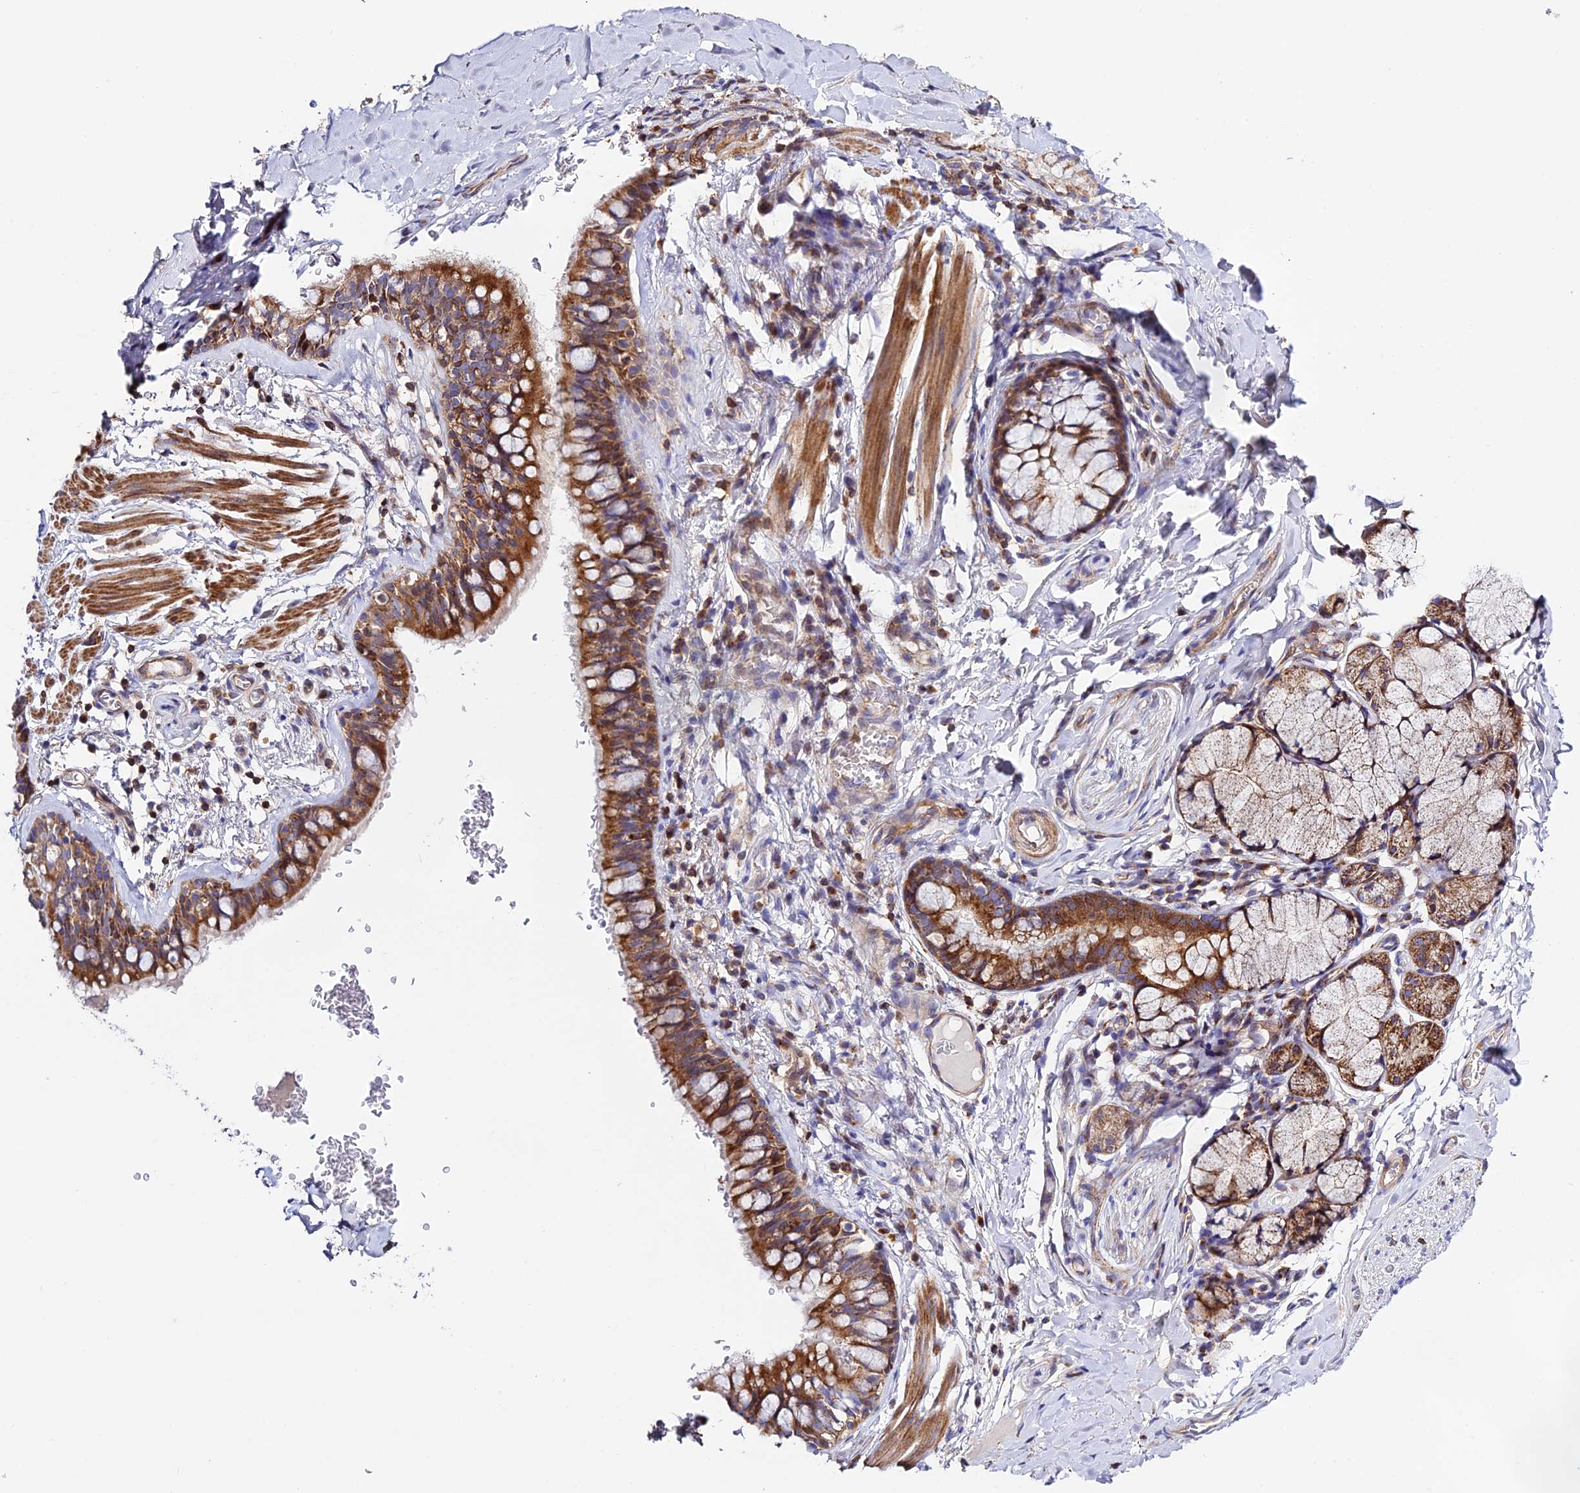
{"staining": {"intensity": "moderate", "quantity": ">75%", "location": "cytoplasmic/membranous"}, "tissue": "bronchus", "cell_type": "Respiratory epithelial cells", "image_type": "normal", "snomed": [{"axis": "morphology", "description": "Normal tissue, NOS"}, {"axis": "topography", "description": "Cartilage tissue"}, {"axis": "topography", "description": "Bronchus"}], "caption": "Immunohistochemical staining of benign human bronchus shows >75% levels of moderate cytoplasmic/membranous protein expression in about >75% of respiratory epithelial cells.", "gene": "PRIM1", "patient": {"sex": "female", "age": 36}}